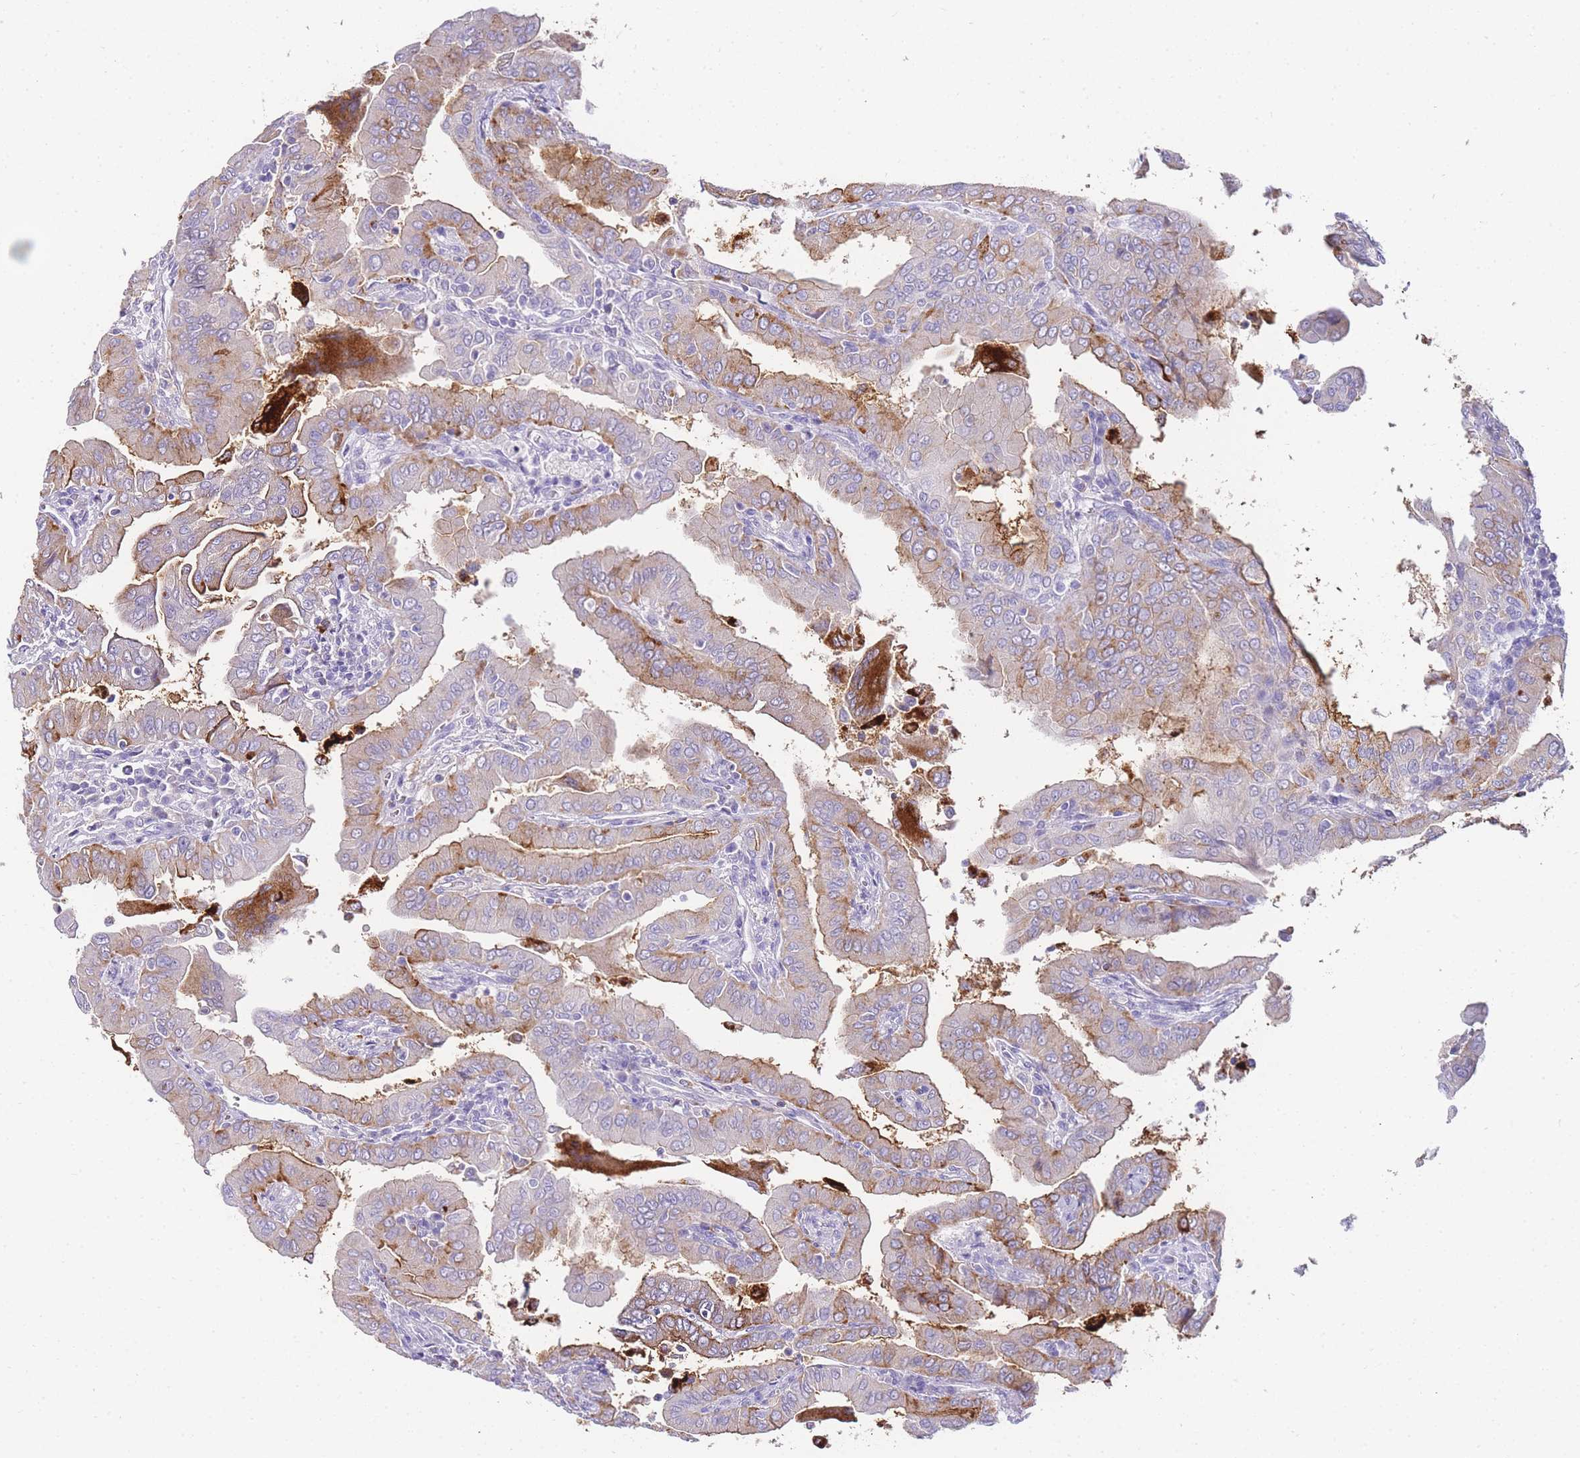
{"staining": {"intensity": "moderate", "quantity": "<25%", "location": "cytoplasmic/membranous"}, "tissue": "thyroid cancer", "cell_type": "Tumor cells", "image_type": "cancer", "snomed": [{"axis": "morphology", "description": "Papillary adenocarcinoma, NOS"}, {"axis": "topography", "description": "Thyroid gland"}], "caption": "Protein staining of thyroid cancer (papillary adenocarcinoma) tissue demonstrates moderate cytoplasmic/membranous staining in about <25% of tumor cells. Nuclei are stained in blue.", "gene": "DPP4", "patient": {"sex": "male", "age": 33}}